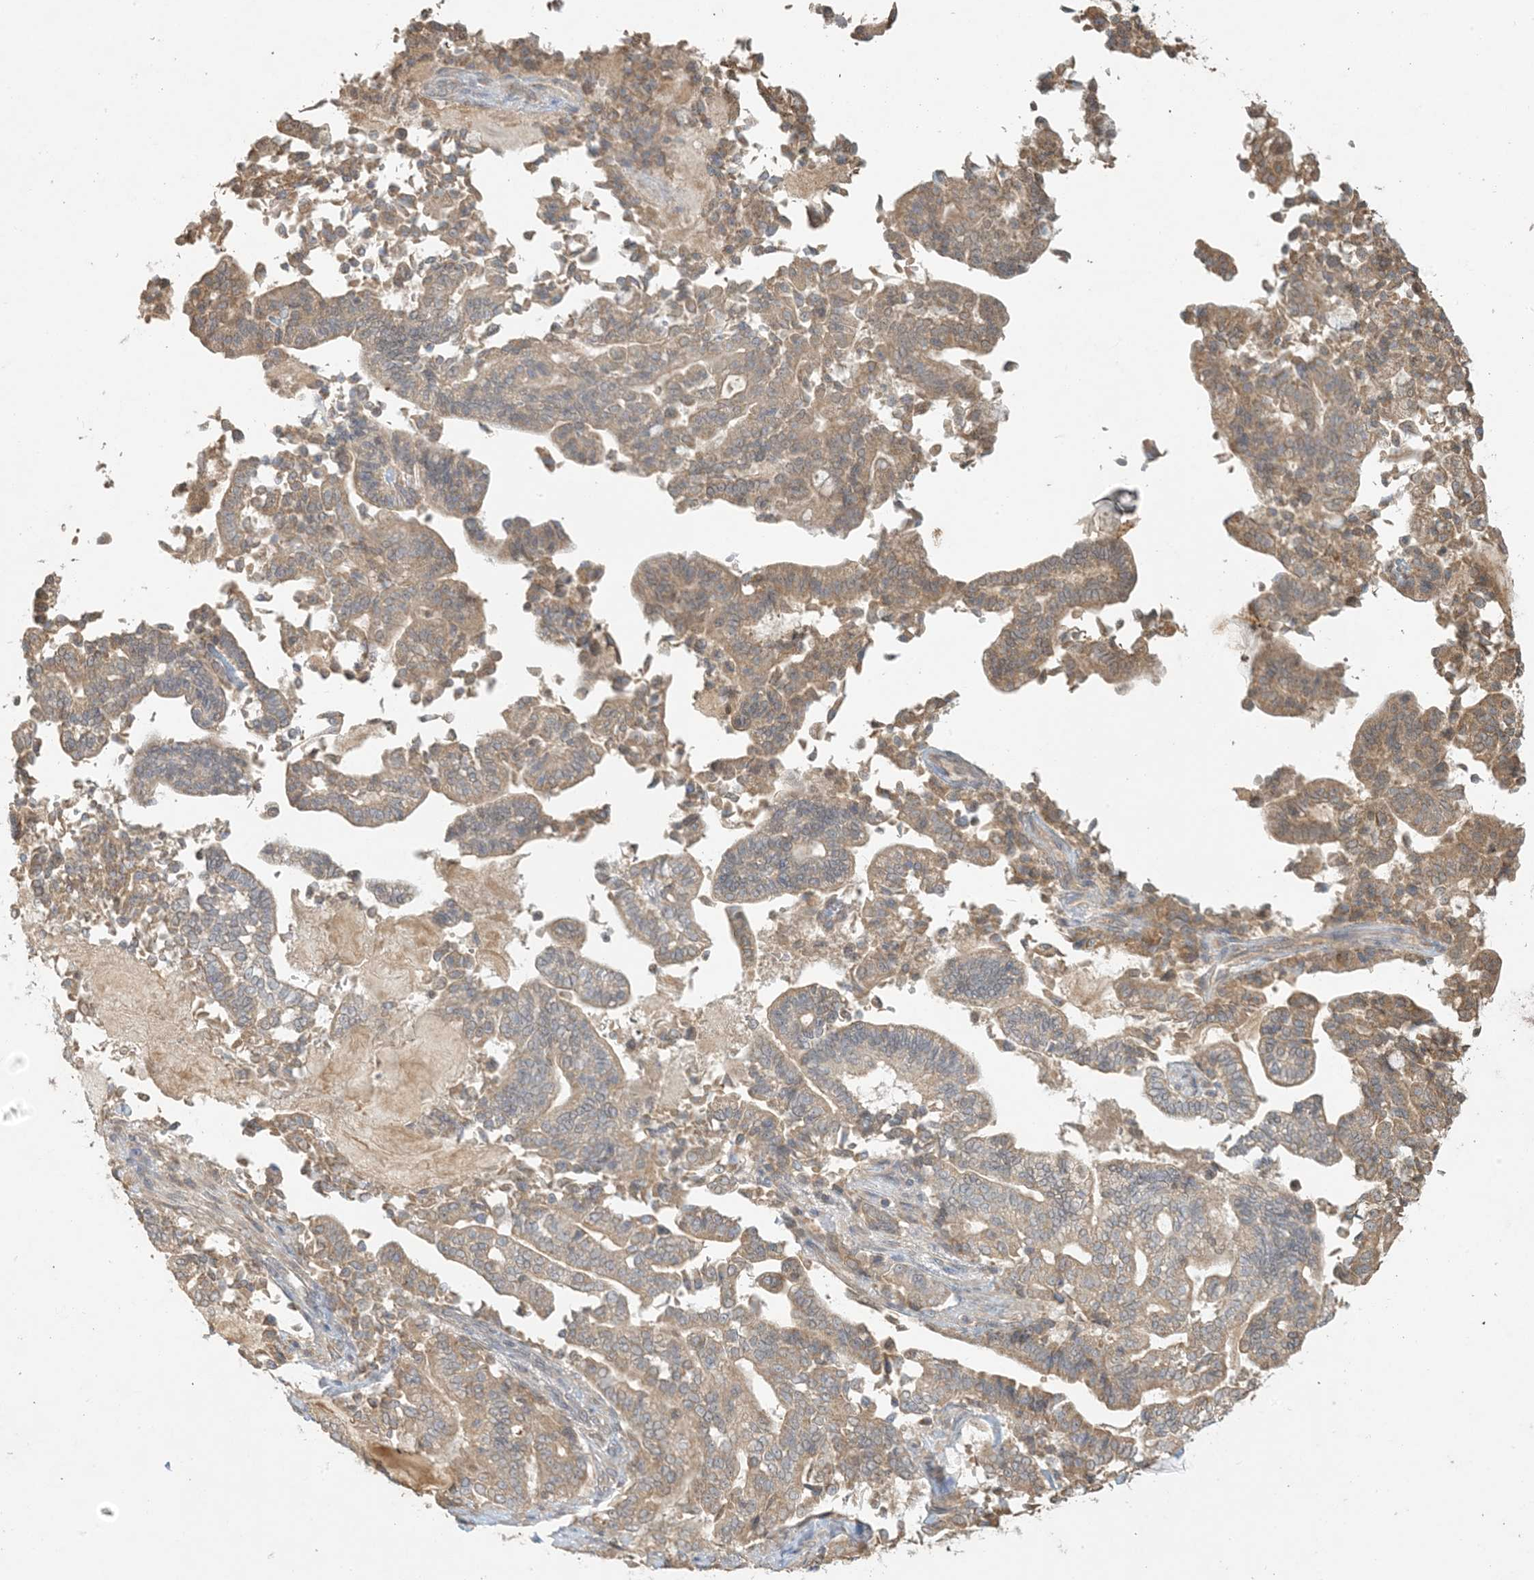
{"staining": {"intensity": "moderate", "quantity": ">75%", "location": "cytoplasmic/membranous"}, "tissue": "pancreatic cancer", "cell_type": "Tumor cells", "image_type": "cancer", "snomed": [{"axis": "morphology", "description": "Normal tissue, NOS"}, {"axis": "morphology", "description": "Adenocarcinoma, NOS"}, {"axis": "topography", "description": "Pancreas"}], "caption": "The histopathology image demonstrates immunohistochemical staining of adenocarcinoma (pancreatic). There is moderate cytoplasmic/membranous staining is appreciated in about >75% of tumor cells. The staining was performed using DAB, with brown indicating positive protein expression. Nuclei are stained blue with hematoxylin.", "gene": "MCOLN1", "patient": {"sex": "male", "age": 63}}